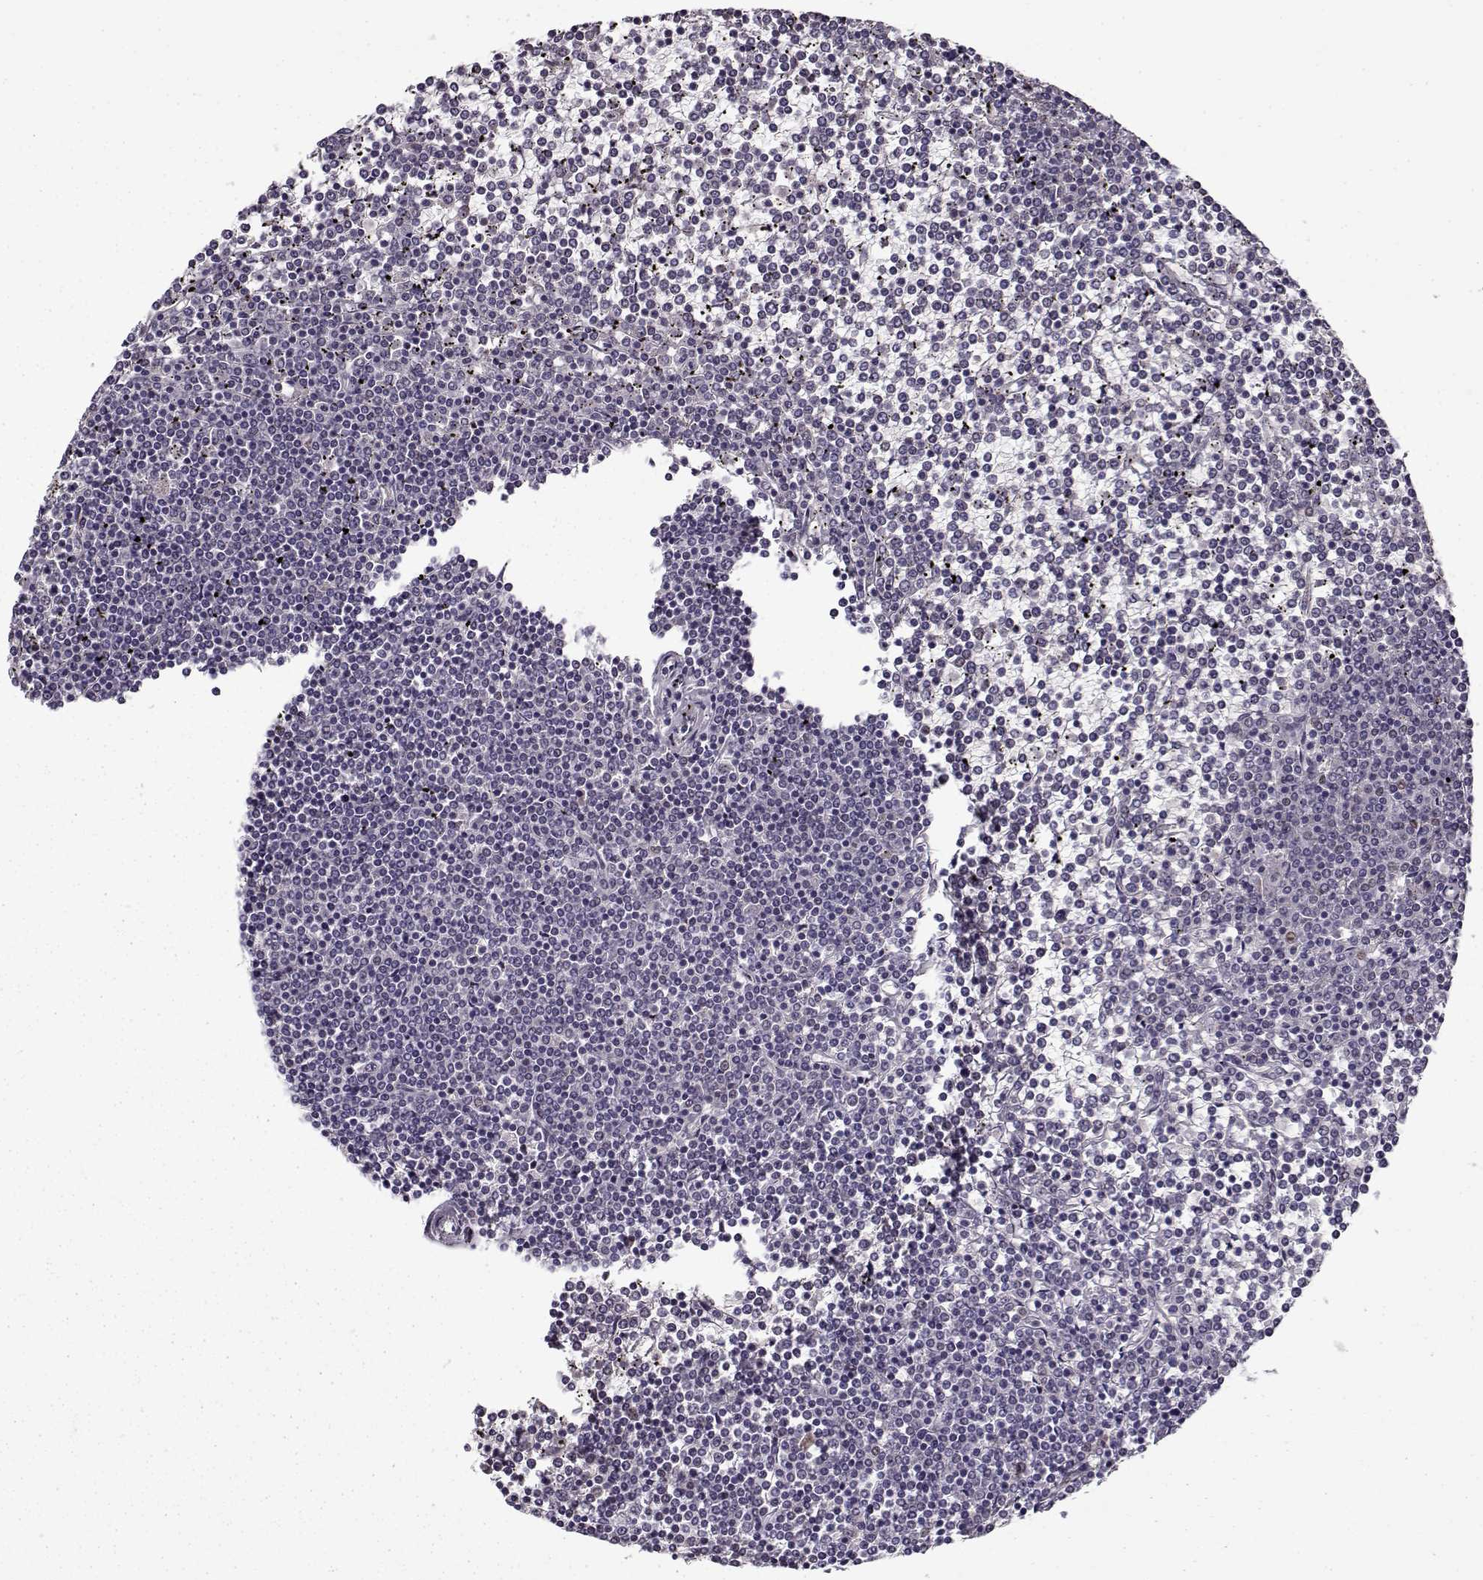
{"staining": {"intensity": "negative", "quantity": "none", "location": "none"}, "tissue": "lymphoma", "cell_type": "Tumor cells", "image_type": "cancer", "snomed": [{"axis": "morphology", "description": "Malignant lymphoma, non-Hodgkin's type, Low grade"}, {"axis": "topography", "description": "Spleen"}], "caption": "IHC photomicrograph of neoplastic tissue: human lymphoma stained with DAB displays no significant protein staining in tumor cells.", "gene": "PRMT8", "patient": {"sex": "female", "age": 19}}